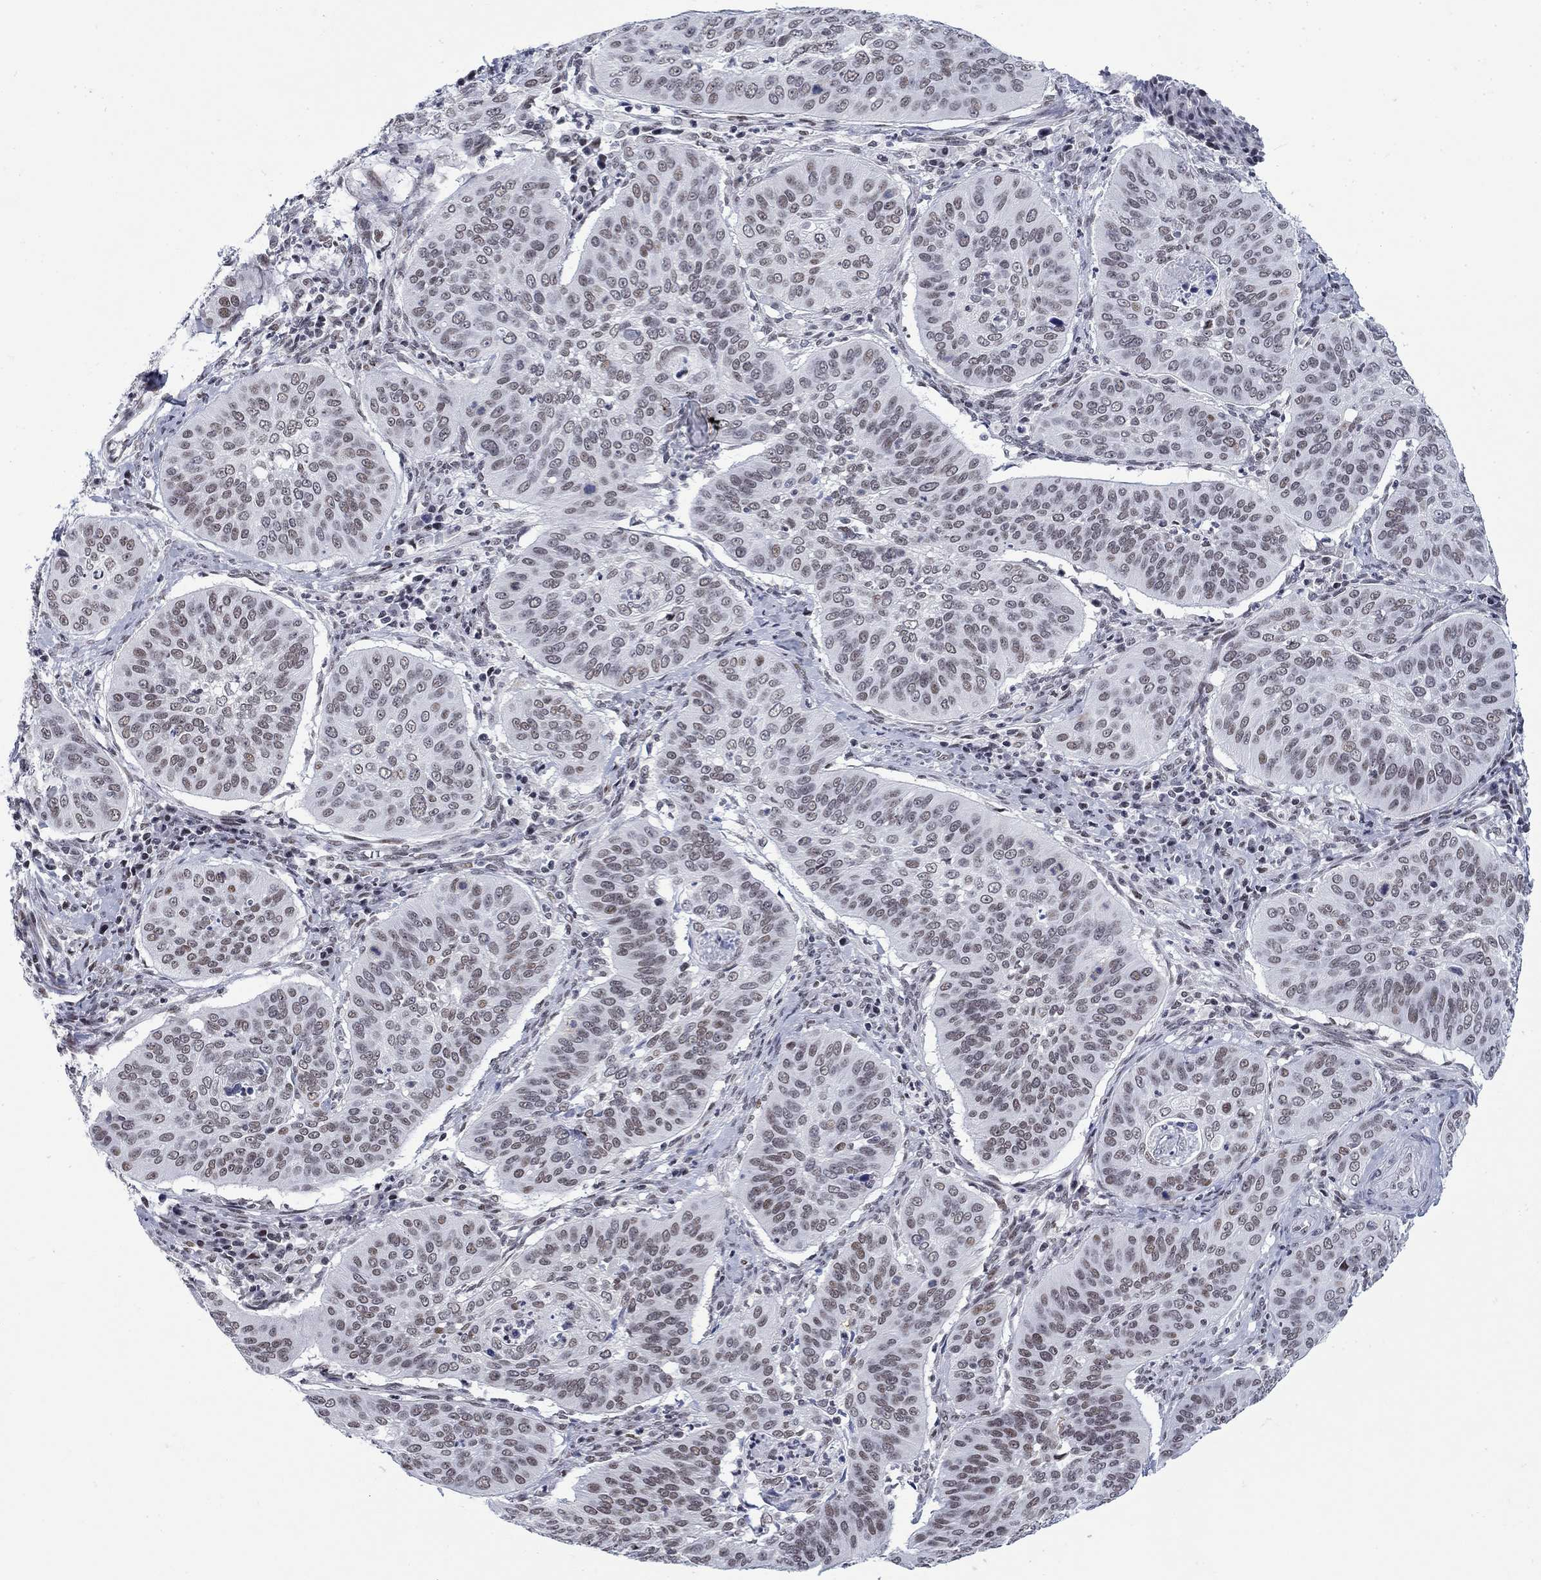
{"staining": {"intensity": "weak", "quantity": "25%-75%", "location": "nuclear"}, "tissue": "cervical cancer", "cell_type": "Tumor cells", "image_type": "cancer", "snomed": [{"axis": "morphology", "description": "Normal tissue, NOS"}, {"axis": "morphology", "description": "Squamous cell carcinoma, NOS"}, {"axis": "topography", "description": "Cervix"}], "caption": "High-power microscopy captured an immunohistochemistry histopathology image of cervical cancer (squamous cell carcinoma), revealing weak nuclear positivity in approximately 25%-75% of tumor cells.", "gene": "NPAS3", "patient": {"sex": "female", "age": 39}}